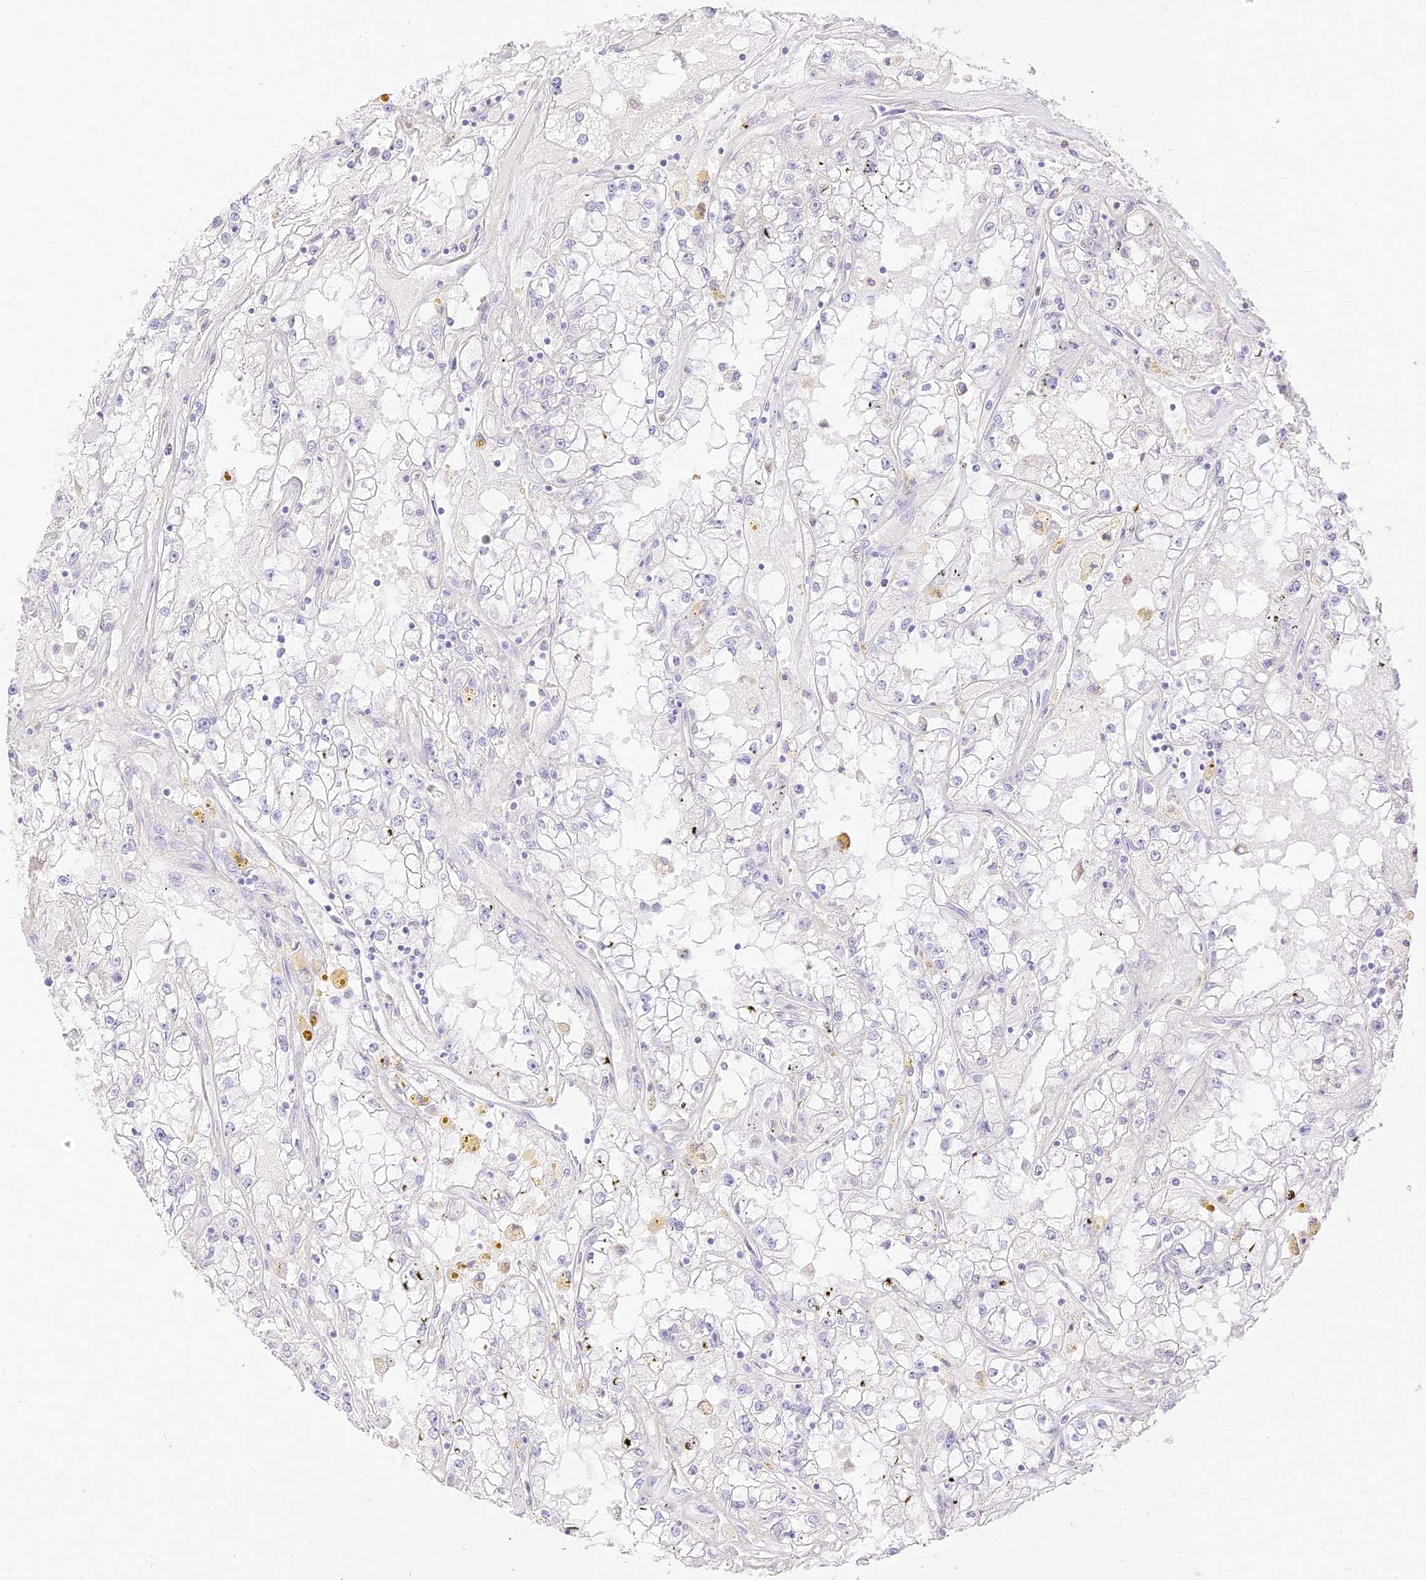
{"staining": {"intensity": "negative", "quantity": "none", "location": "none"}, "tissue": "renal cancer", "cell_type": "Tumor cells", "image_type": "cancer", "snomed": [{"axis": "morphology", "description": "Adenocarcinoma, NOS"}, {"axis": "topography", "description": "Kidney"}], "caption": "Immunohistochemistry (IHC) image of neoplastic tissue: renal adenocarcinoma stained with DAB shows no significant protein positivity in tumor cells.", "gene": "SEC13", "patient": {"sex": "male", "age": 56}}